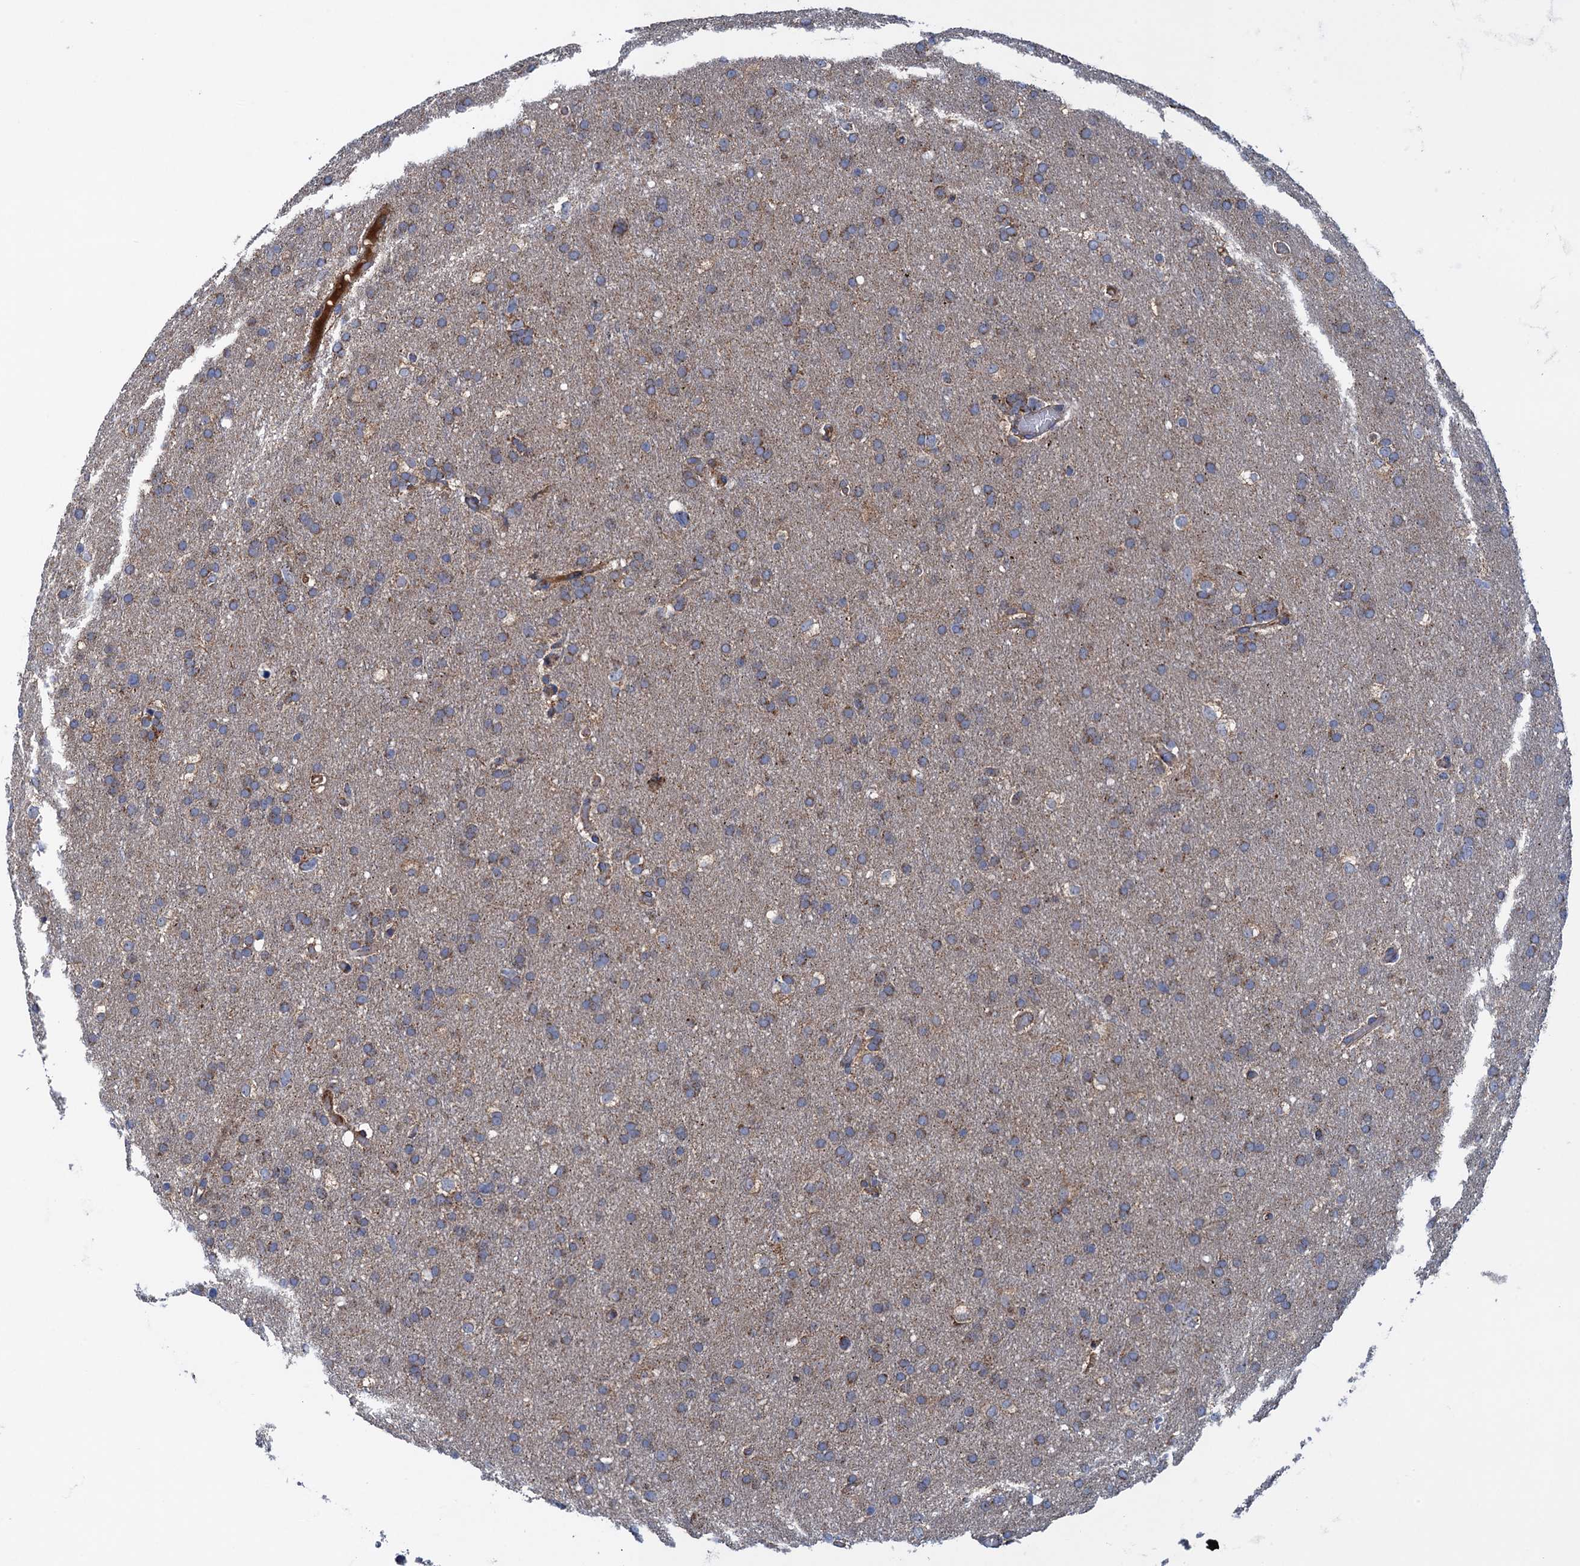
{"staining": {"intensity": "moderate", "quantity": ">75%", "location": "cytoplasmic/membranous"}, "tissue": "glioma", "cell_type": "Tumor cells", "image_type": "cancer", "snomed": [{"axis": "morphology", "description": "Glioma, malignant, High grade"}, {"axis": "topography", "description": "Cerebral cortex"}], "caption": "Moderate cytoplasmic/membranous staining is seen in about >75% of tumor cells in malignant glioma (high-grade).", "gene": "GTPBP3", "patient": {"sex": "female", "age": 36}}